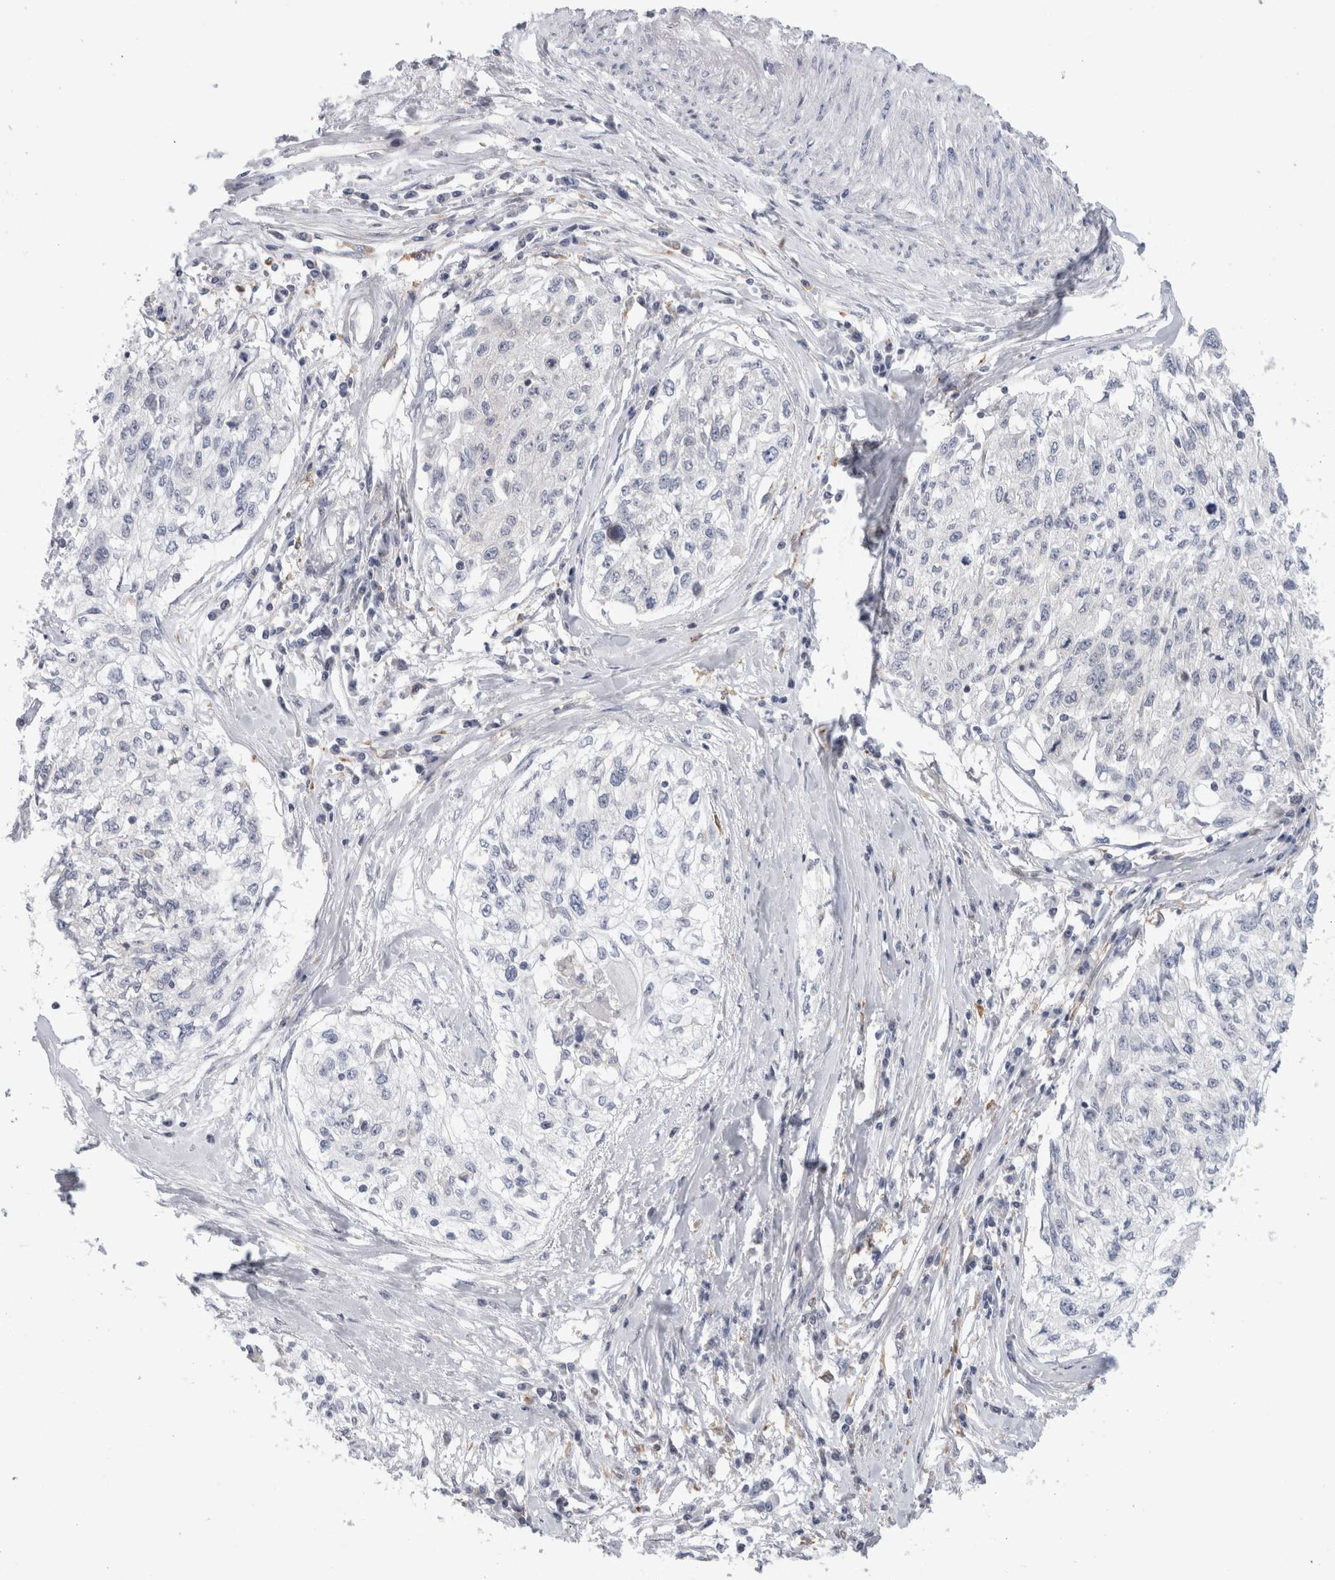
{"staining": {"intensity": "negative", "quantity": "none", "location": "none"}, "tissue": "cervical cancer", "cell_type": "Tumor cells", "image_type": "cancer", "snomed": [{"axis": "morphology", "description": "Squamous cell carcinoma, NOS"}, {"axis": "topography", "description": "Cervix"}], "caption": "This is an IHC image of cervical cancer. There is no positivity in tumor cells.", "gene": "SYTL5", "patient": {"sex": "female", "age": 57}}